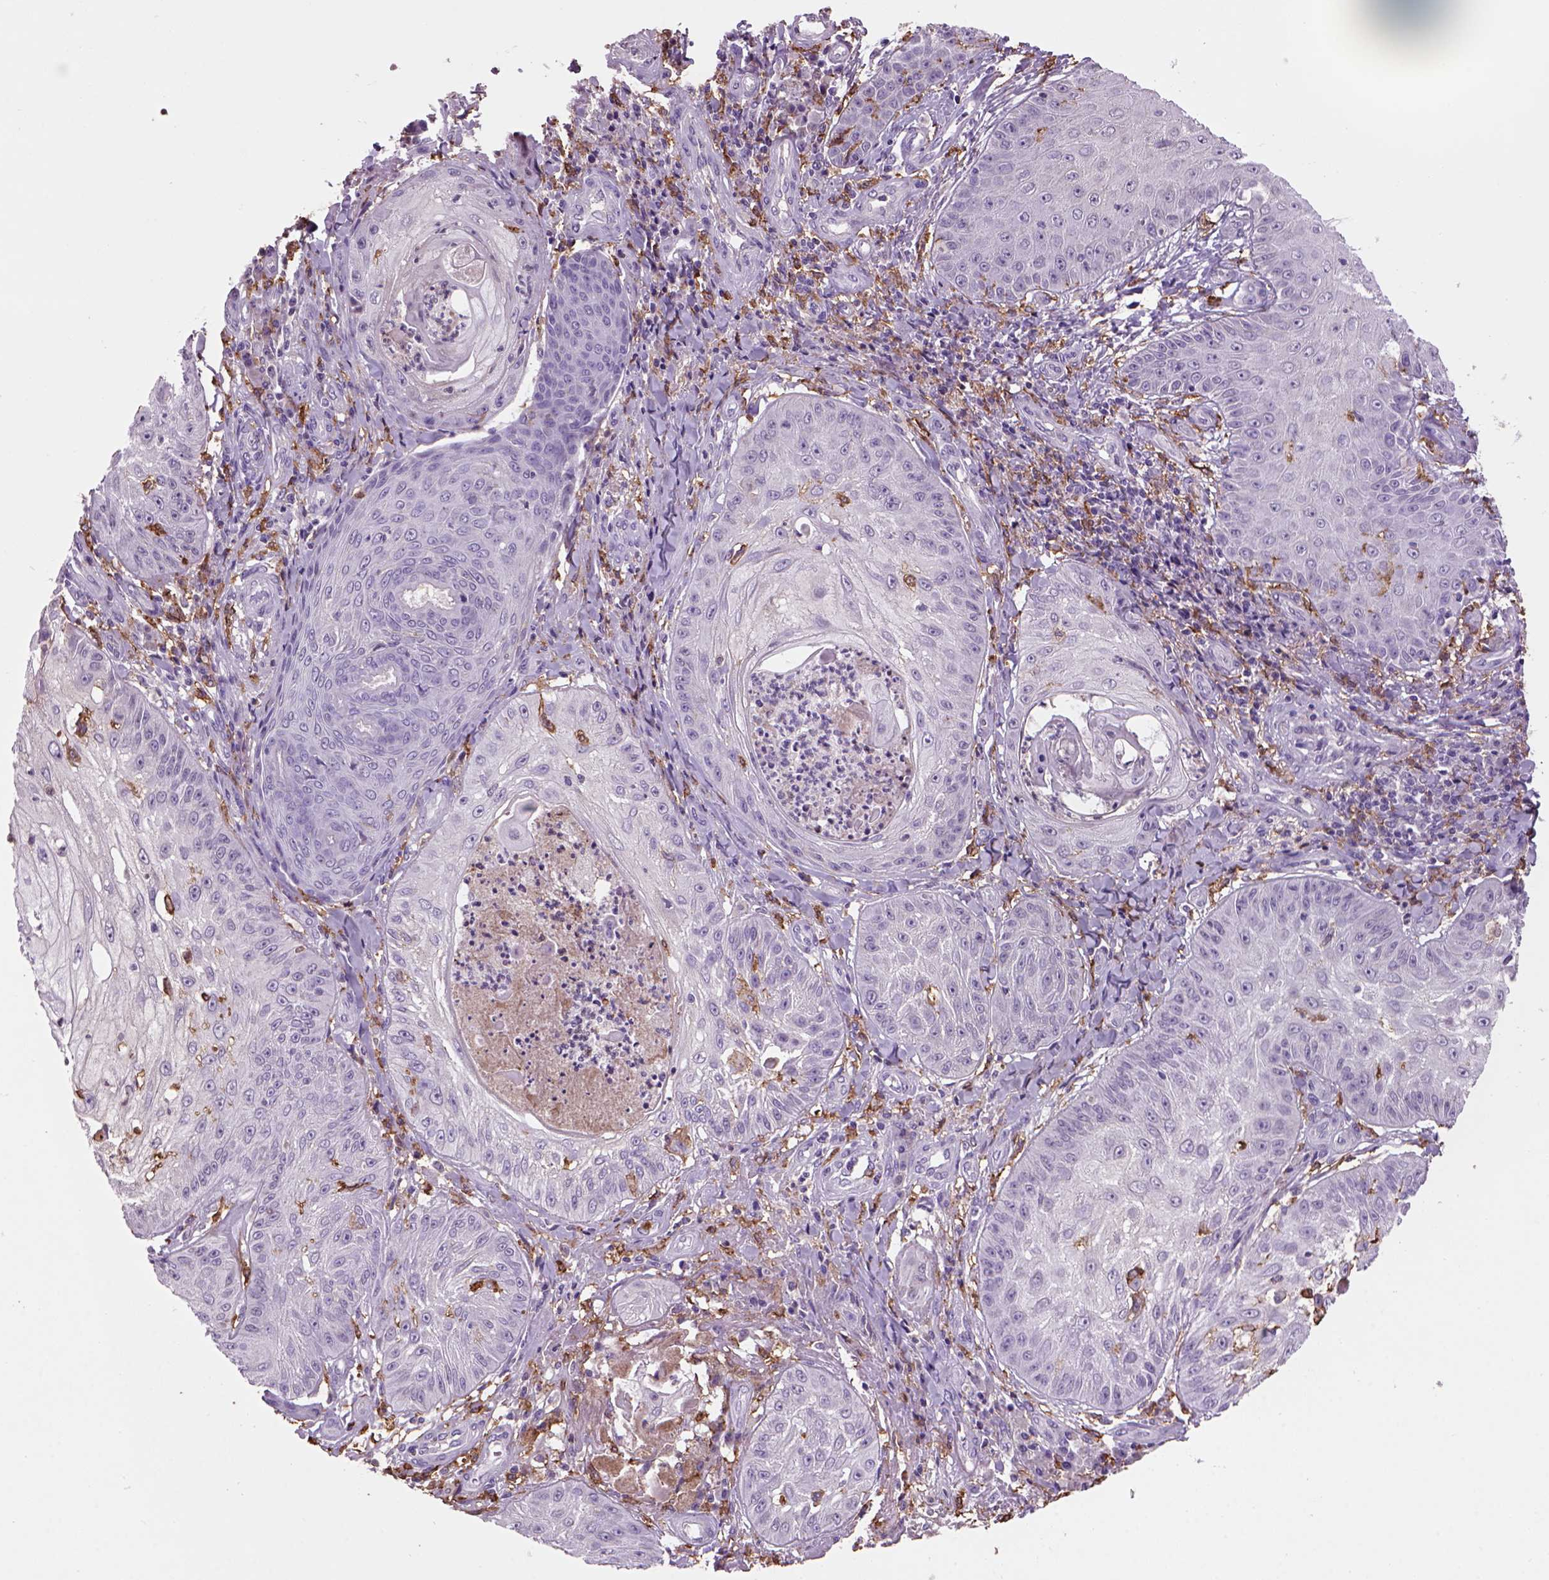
{"staining": {"intensity": "negative", "quantity": "none", "location": "none"}, "tissue": "skin cancer", "cell_type": "Tumor cells", "image_type": "cancer", "snomed": [{"axis": "morphology", "description": "Squamous cell carcinoma, NOS"}, {"axis": "topography", "description": "Skin"}], "caption": "DAB immunohistochemical staining of human skin cancer reveals no significant positivity in tumor cells.", "gene": "CD14", "patient": {"sex": "male", "age": 70}}